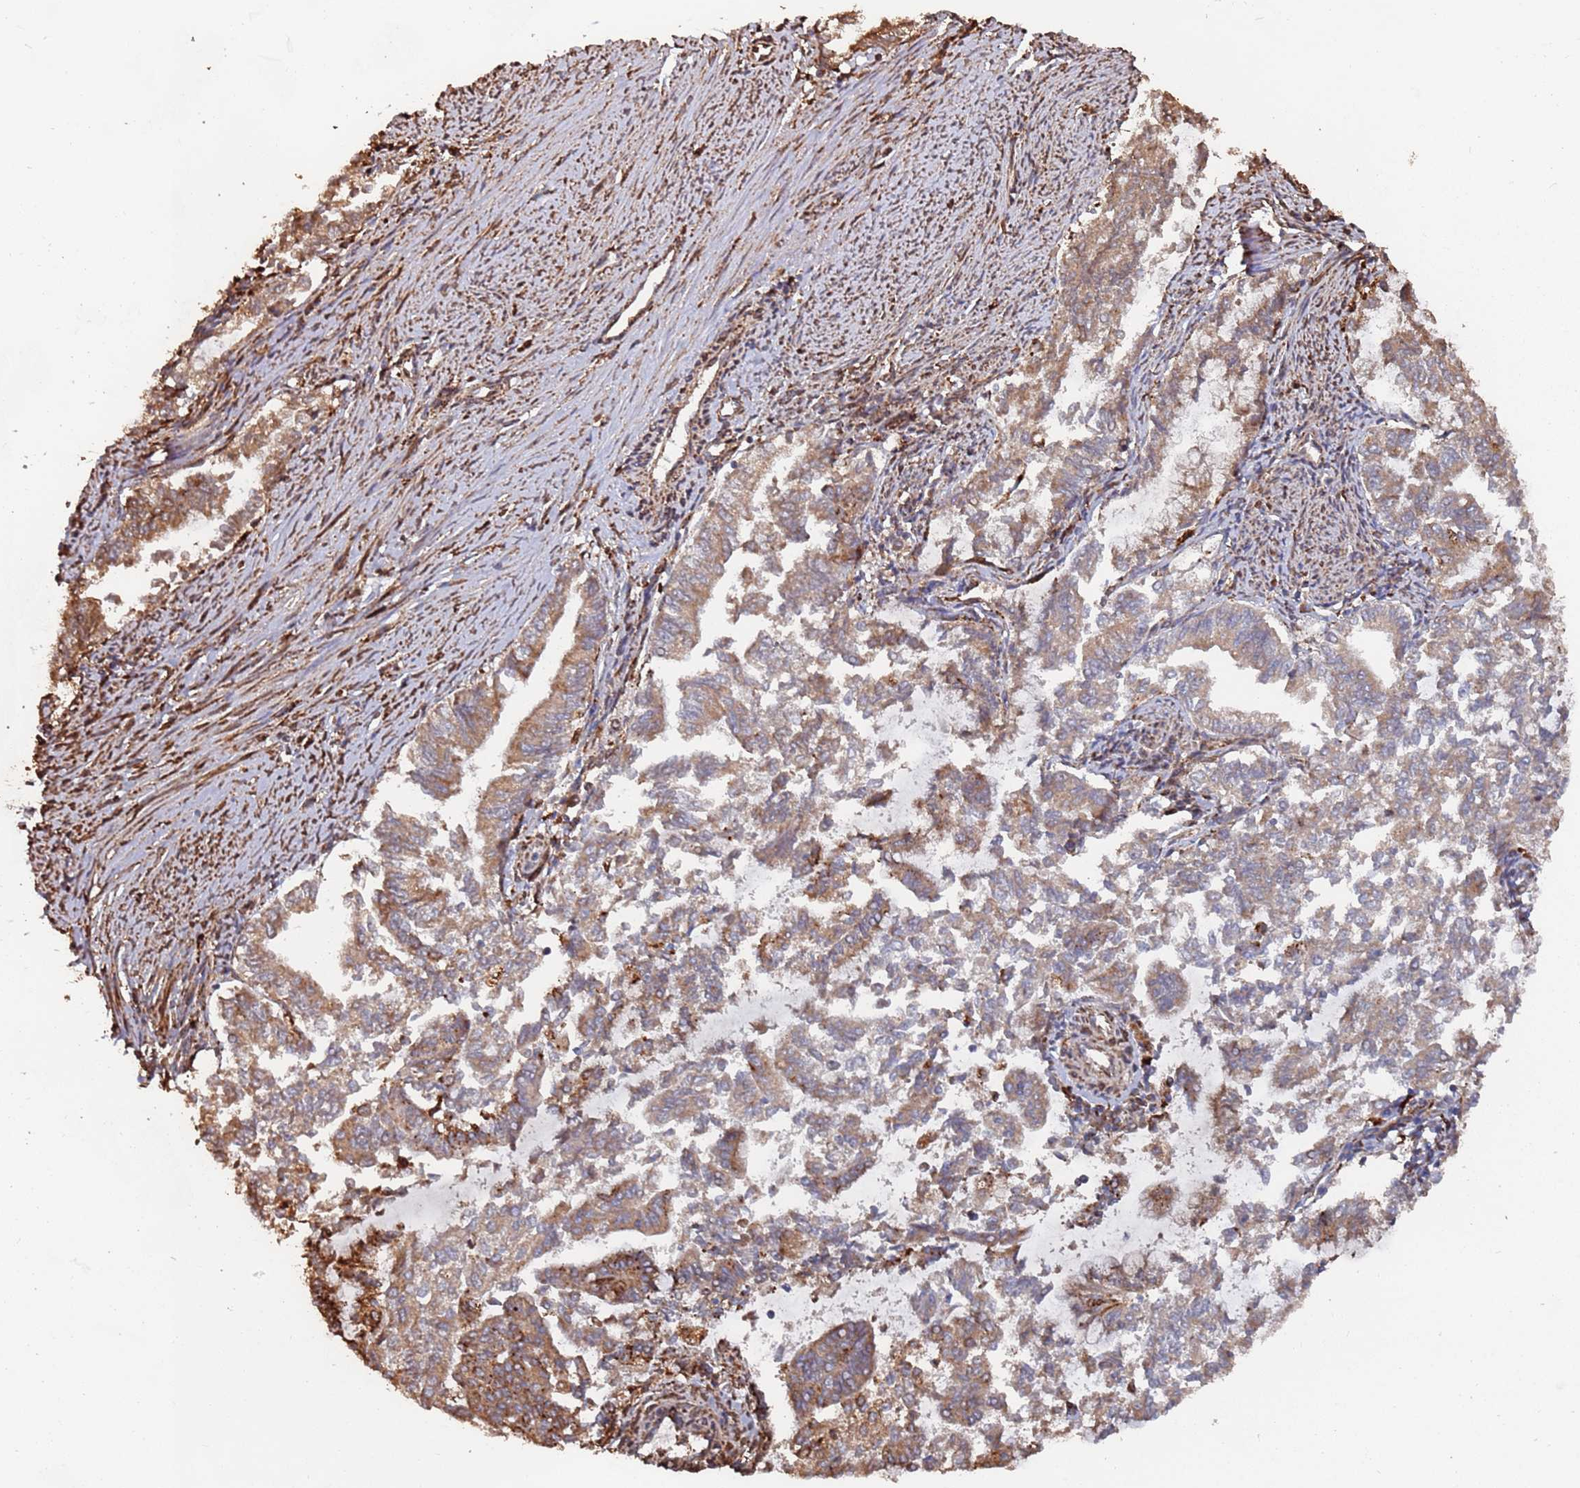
{"staining": {"intensity": "moderate", "quantity": ">75%", "location": "cytoplasmic/membranous"}, "tissue": "endometrial cancer", "cell_type": "Tumor cells", "image_type": "cancer", "snomed": [{"axis": "morphology", "description": "Adenocarcinoma, NOS"}, {"axis": "topography", "description": "Endometrium"}], "caption": "Brown immunohistochemical staining in human adenocarcinoma (endometrial) demonstrates moderate cytoplasmic/membranous positivity in about >75% of tumor cells.", "gene": "LACC1", "patient": {"sex": "female", "age": 79}}